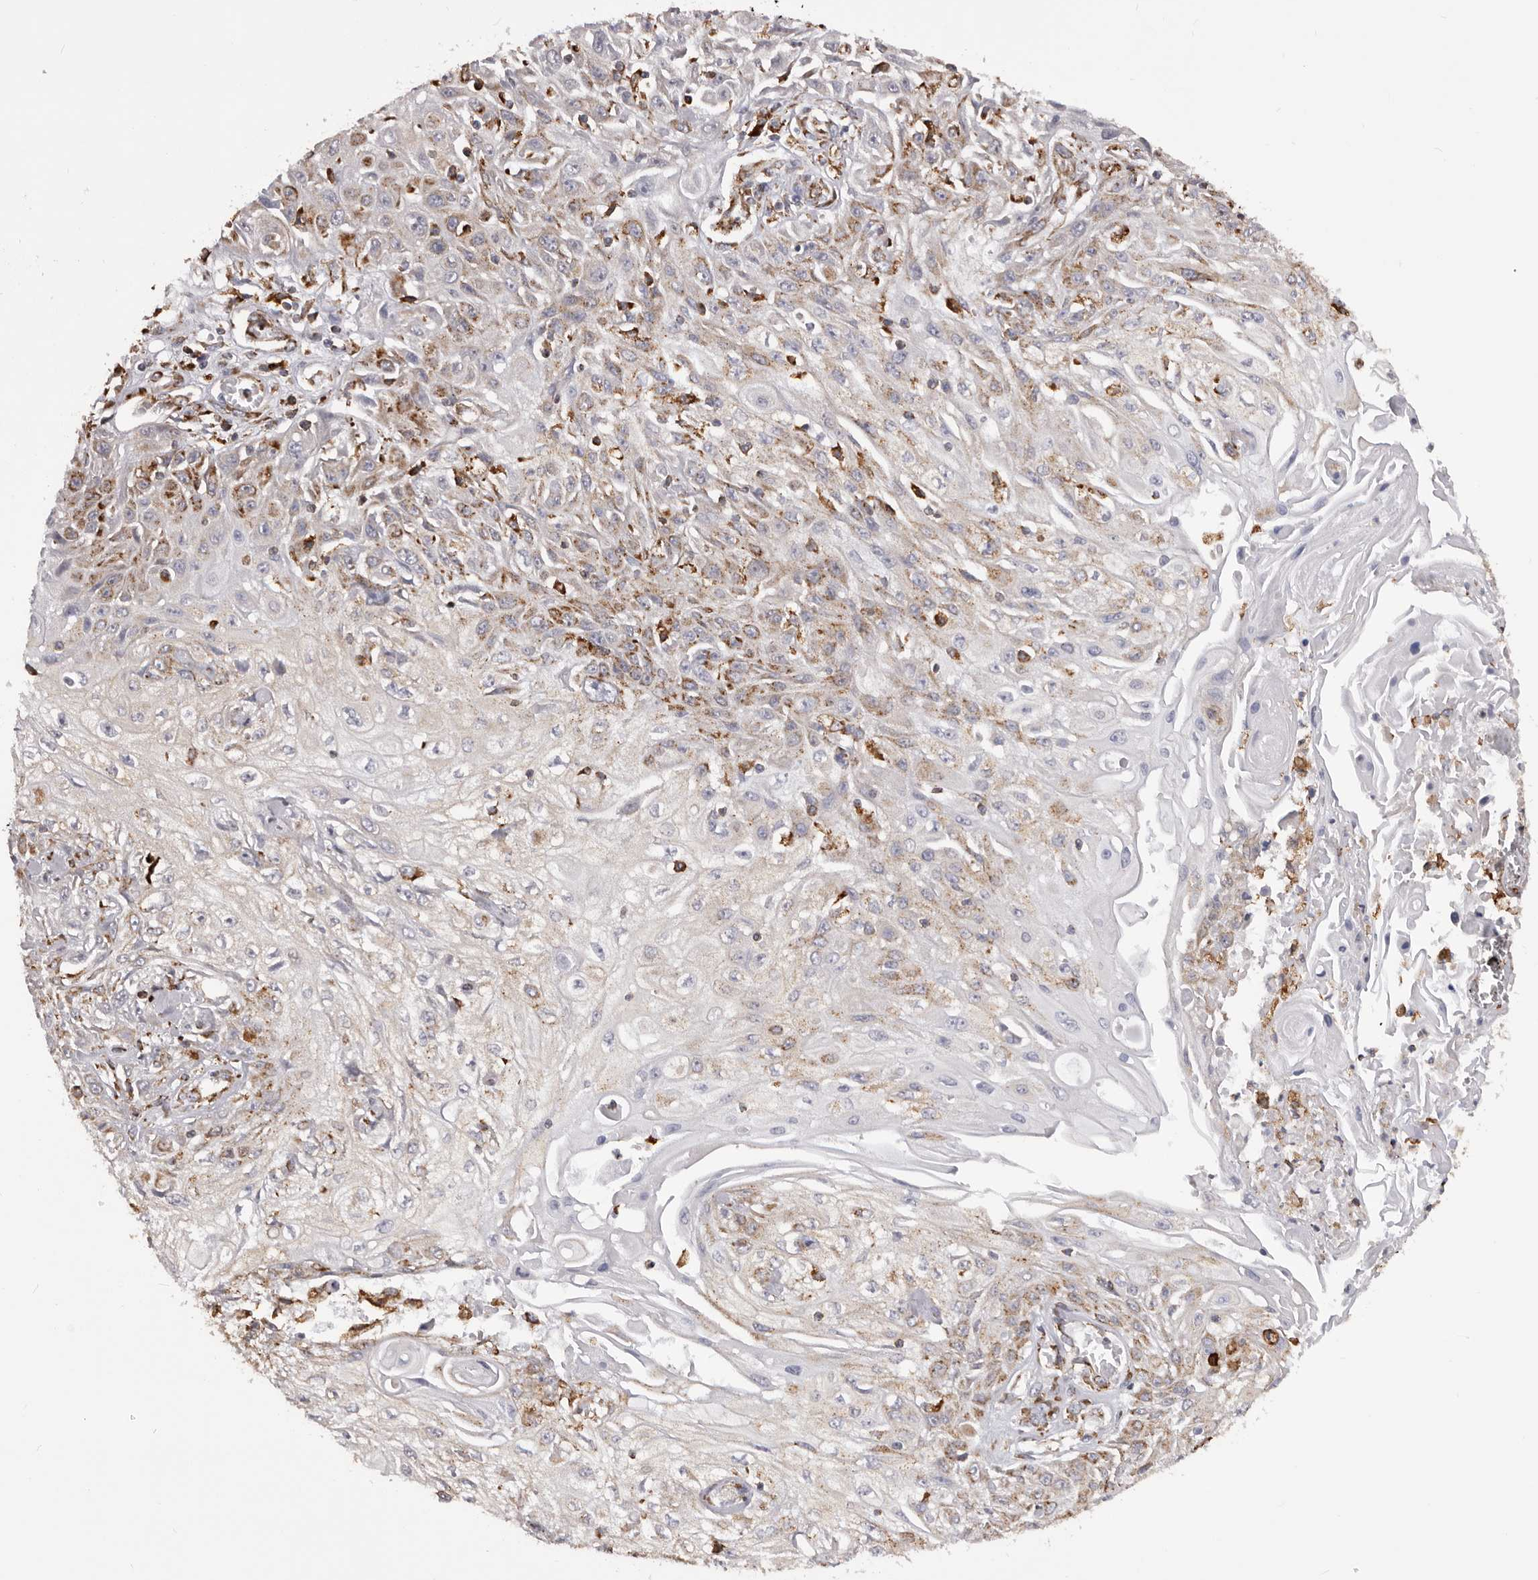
{"staining": {"intensity": "moderate", "quantity": "25%-75%", "location": "cytoplasmic/membranous"}, "tissue": "skin cancer", "cell_type": "Tumor cells", "image_type": "cancer", "snomed": [{"axis": "morphology", "description": "Squamous cell carcinoma, NOS"}, {"axis": "morphology", "description": "Squamous cell carcinoma, metastatic, NOS"}, {"axis": "topography", "description": "Skin"}, {"axis": "topography", "description": "Lymph node"}], "caption": "DAB immunohistochemical staining of human skin cancer (squamous cell carcinoma) exhibits moderate cytoplasmic/membranous protein expression in about 25%-75% of tumor cells.", "gene": "QRSL1", "patient": {"sex": "male", "age": 75}}